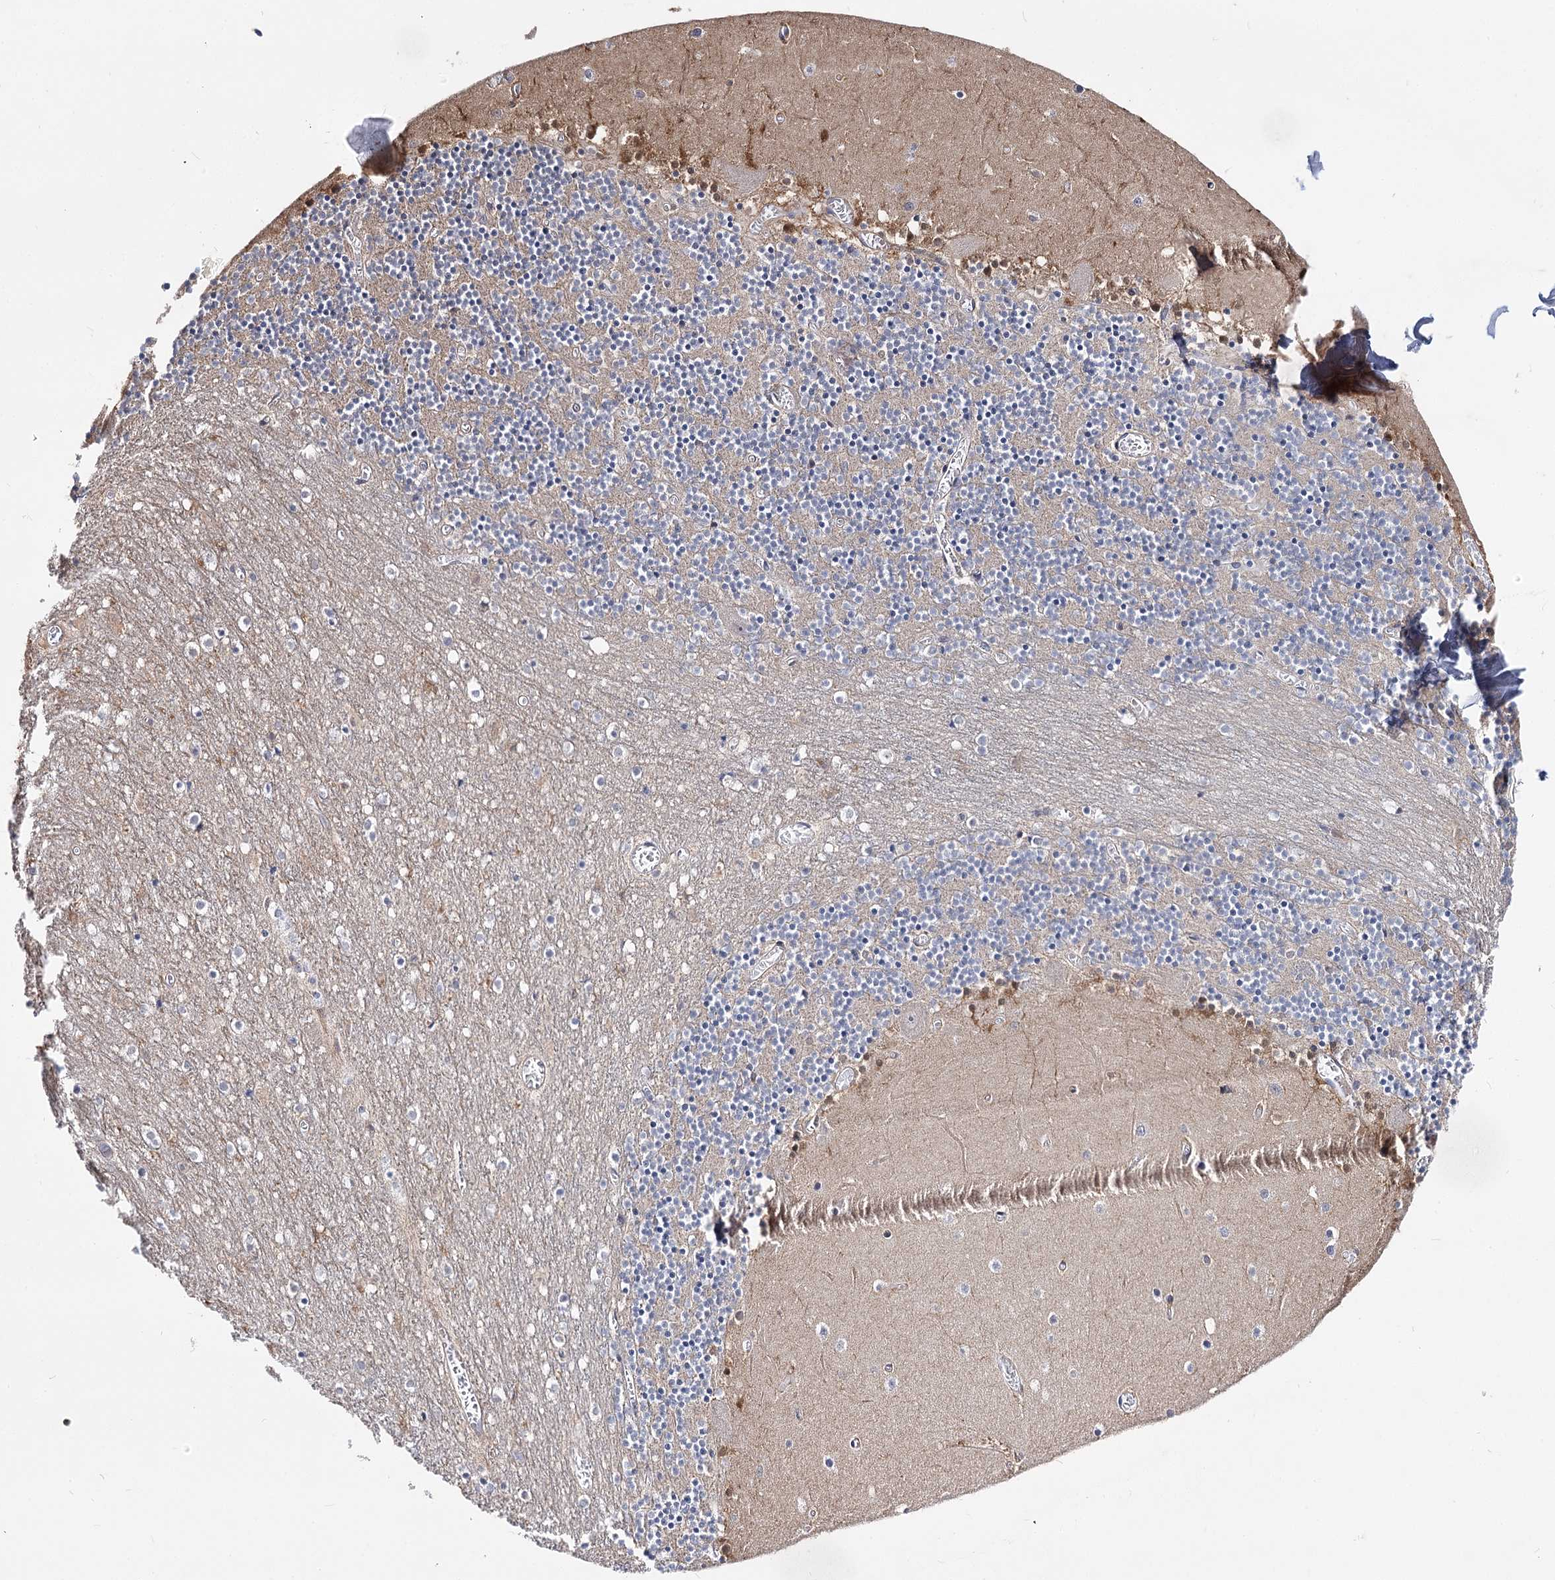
{"staining": {"intensity": "weak", "quantity": "25%-75%", "location": "cytoplasmic/membranous"}, "tissue": "cerebellum", "cell_type": "Cells in granular layer", "image_type": "normal", "snomed": [{"axis": "morphology", "description": "Normal tissue, NOS"}, {"axis": "topography", "description": "Cerebellum"}], "caption": "This histopathology image displays IHC staining of unremarkable human cerebellum, with low weak cytoplasmic/membranous staining in approximately 25%-75% of cells in granular layer.", "gene": "UGP2", "patient": {"sex": "female", "age": 28}}